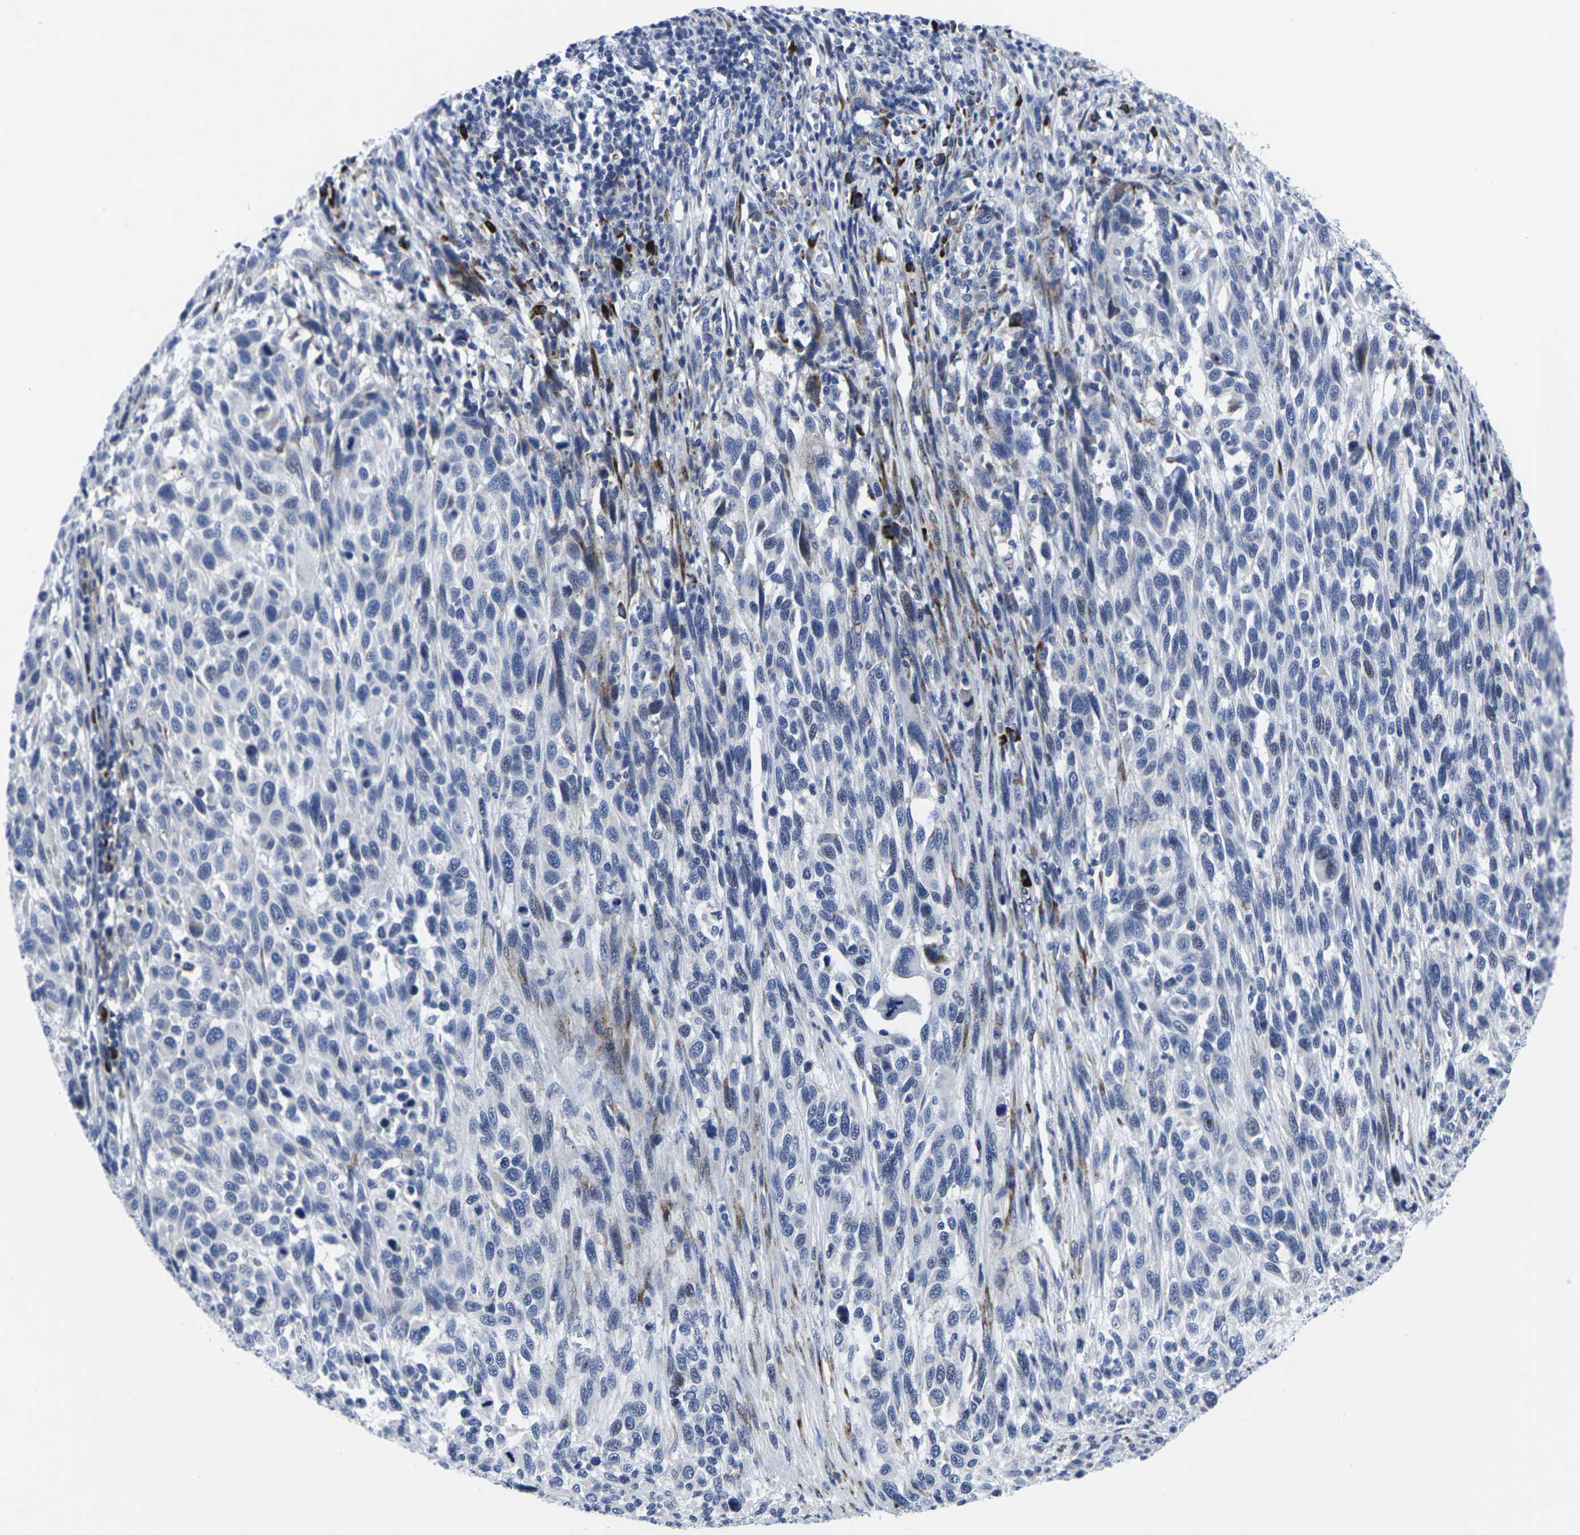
{"staining": {"intensity": "moderate", "quantity": "<25%", "location": "cytoplasmic/membranous"}, "tissue": "melanoma", "cell_type": "Tumor cells", "image_type": "cancer", "snomed": [{"axis": "morphology", "description": "Malignant melanoma, Metastatic site"}, {"axis": "topography", "description": "Lymph node"}], "caption": "A high-resolution image shows immunohistochemistry (IHC) staining of malignant melanoma (metastatic site), which demonstrates moderate cytoplasmic/membranous expression in about <25% of tumor cells. (DAB (3,3'-diaminobenzidine) IHC, brown staining for protein, blue staining for nuclei).", "gene": "RPN1", "patient": {"sex": "male", "age": 61}}